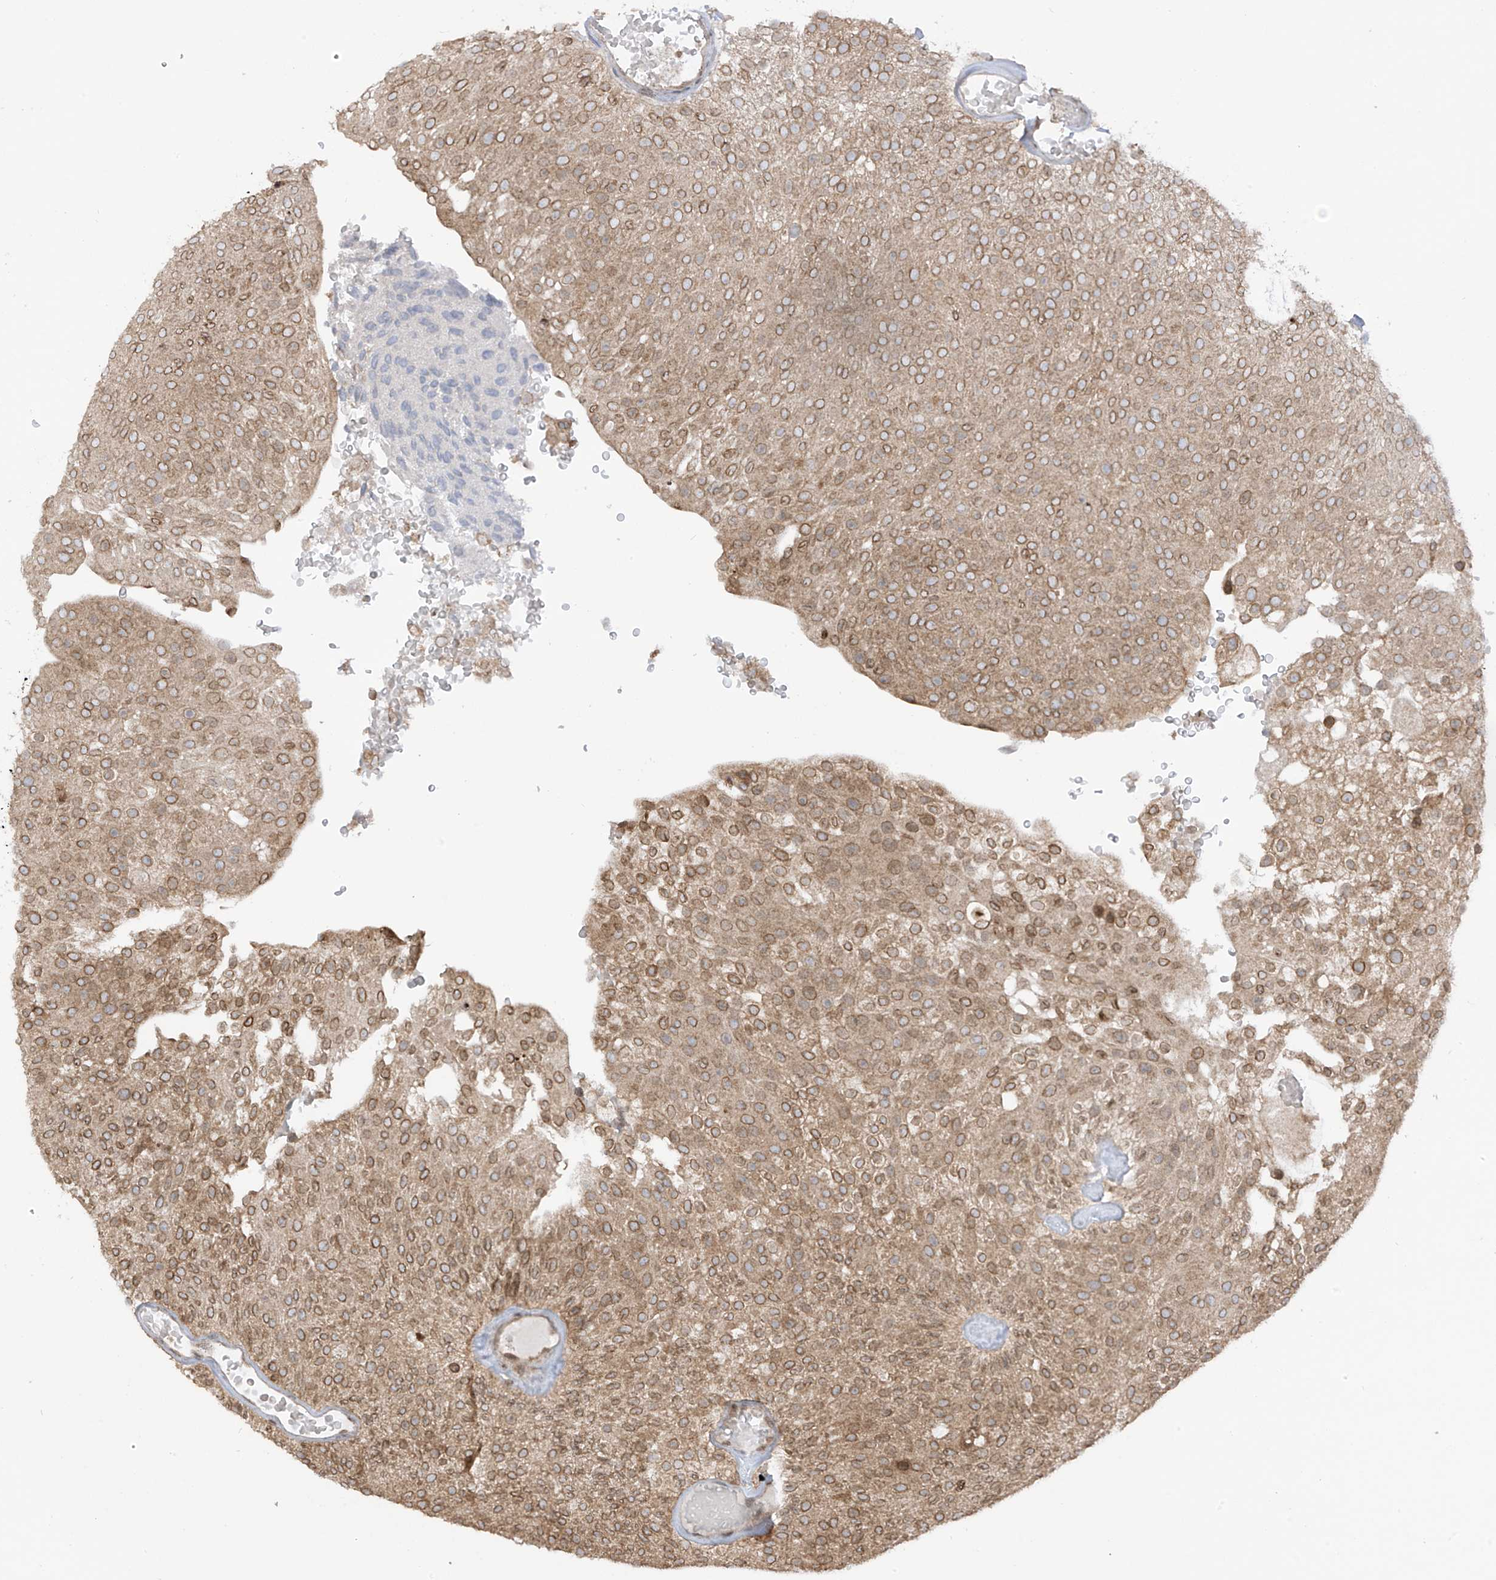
{"staining": {"intensity": "moderate", "quantity": ">75%", "location": "cytoplasmic/membranous,nuclear"}, "tissue": "urothelial cancer", "cell_type": "Tumor cells", "image_type": "cancer", "snomed": [{"axis": "morphology", "description": "Urothelial carcinoma, Low grade"}, {"axis": "topography", "description": "Urinary bladder"}], "caption": "Human urothelial cancer stained for a protein (brown) demonstrates moderate cytoplasmic/membranous and nuclear positive staining in about >75% of tumor cells.", "gene": "KPNB1", "patient": {"sex": "male", "age": 78}}